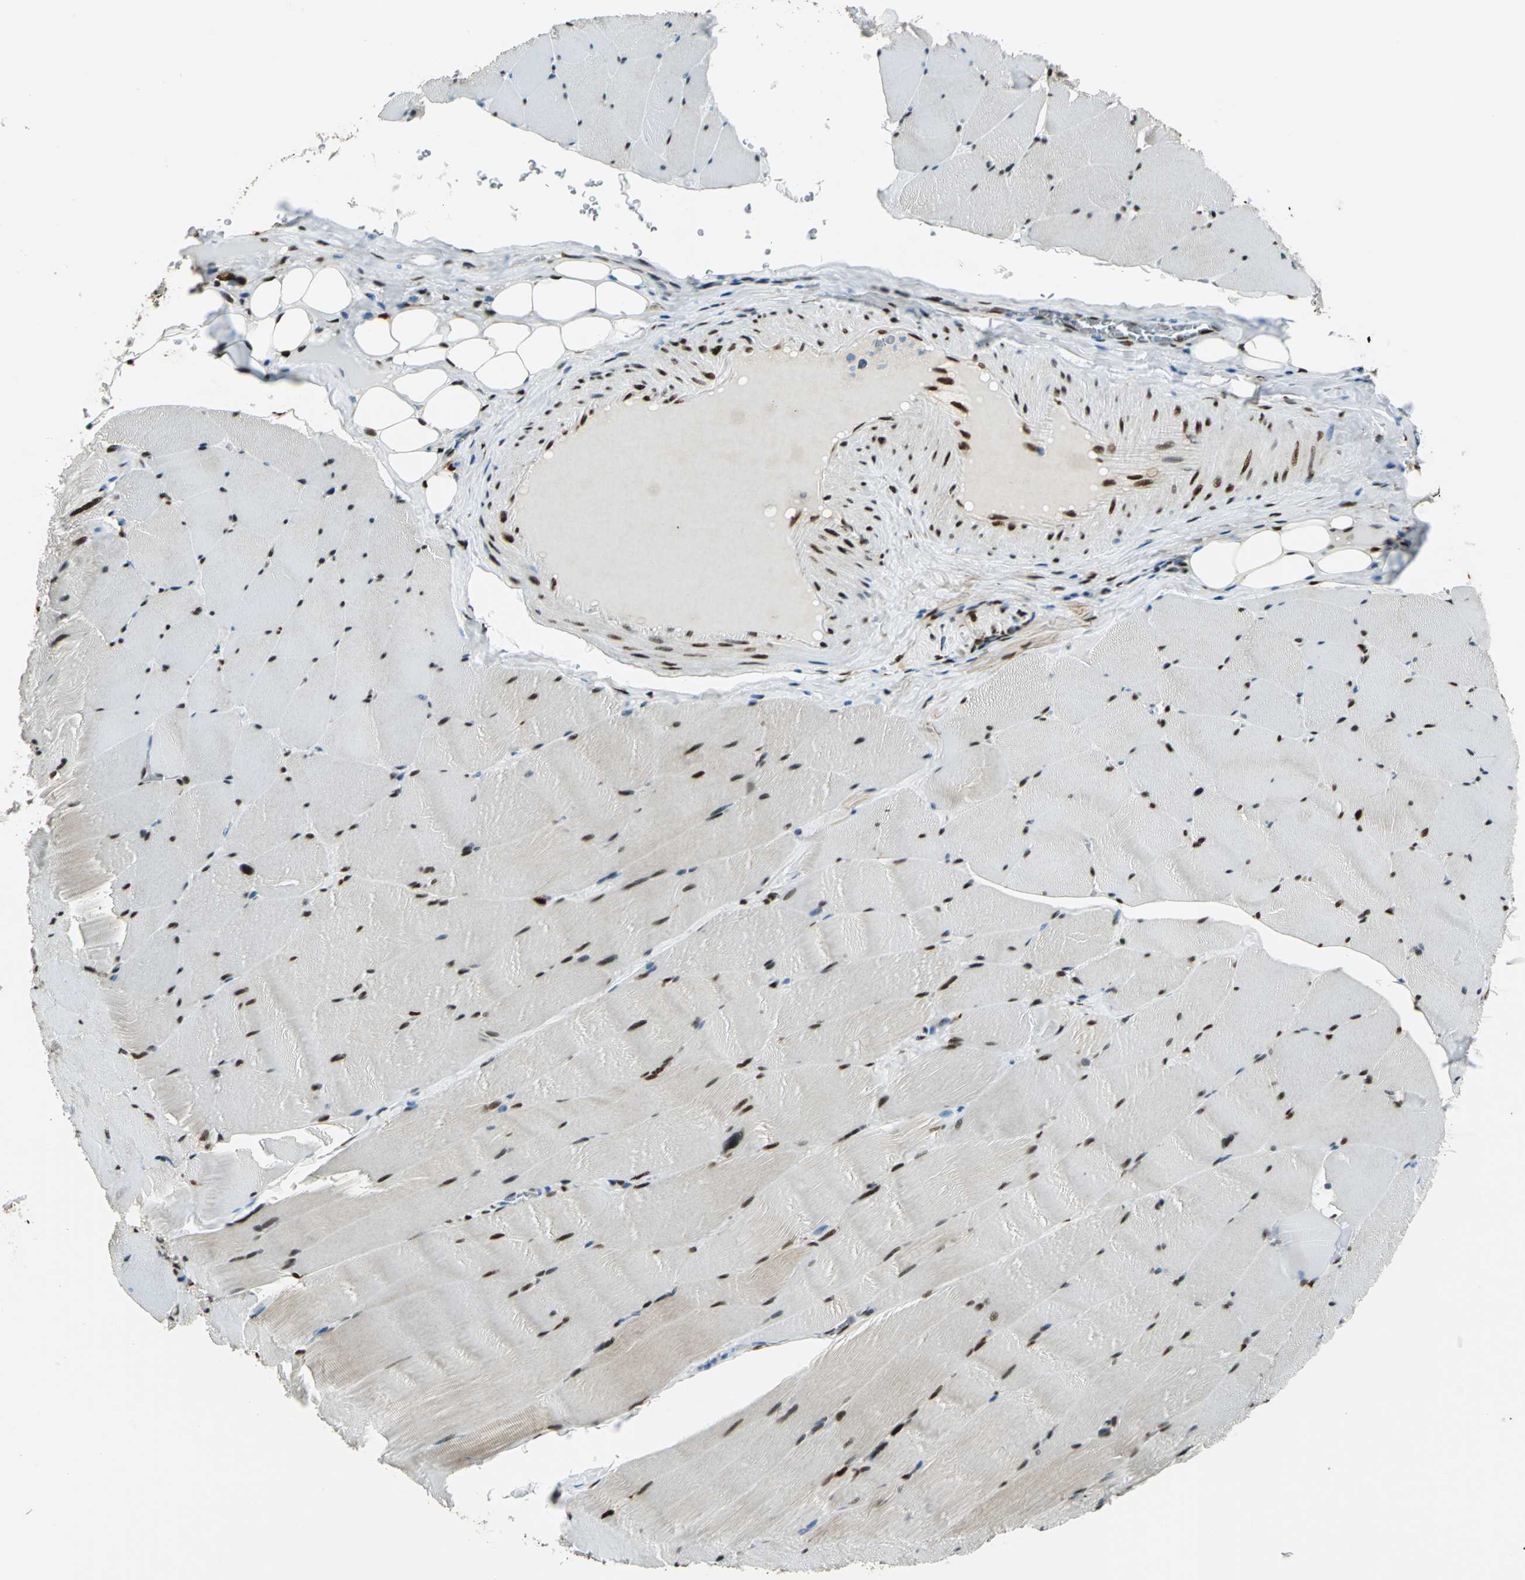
{"staining": {"intensity": "strong", "quantity": ">75%", "location": "cytoplasmic/membranous,nuclear"}, "tissue": "skeletal muscle", "cell_type": "Myocytes", "image_type": "normal", "snomed": [{"axis": "morphology", "description": "Normal tissue, NOS"}, {"axis": "topography", "description": "Skeletal muscle"}], "caption": "The micrograph exhibits immunohistochemical staining of normal skeletal muscle. There is strong cytoplasmic/membranous,nuclear positivity is present in approximately >75% of myocytes.", "gene": "NFIA", "patient": {"sex": "male", "age": 62}}